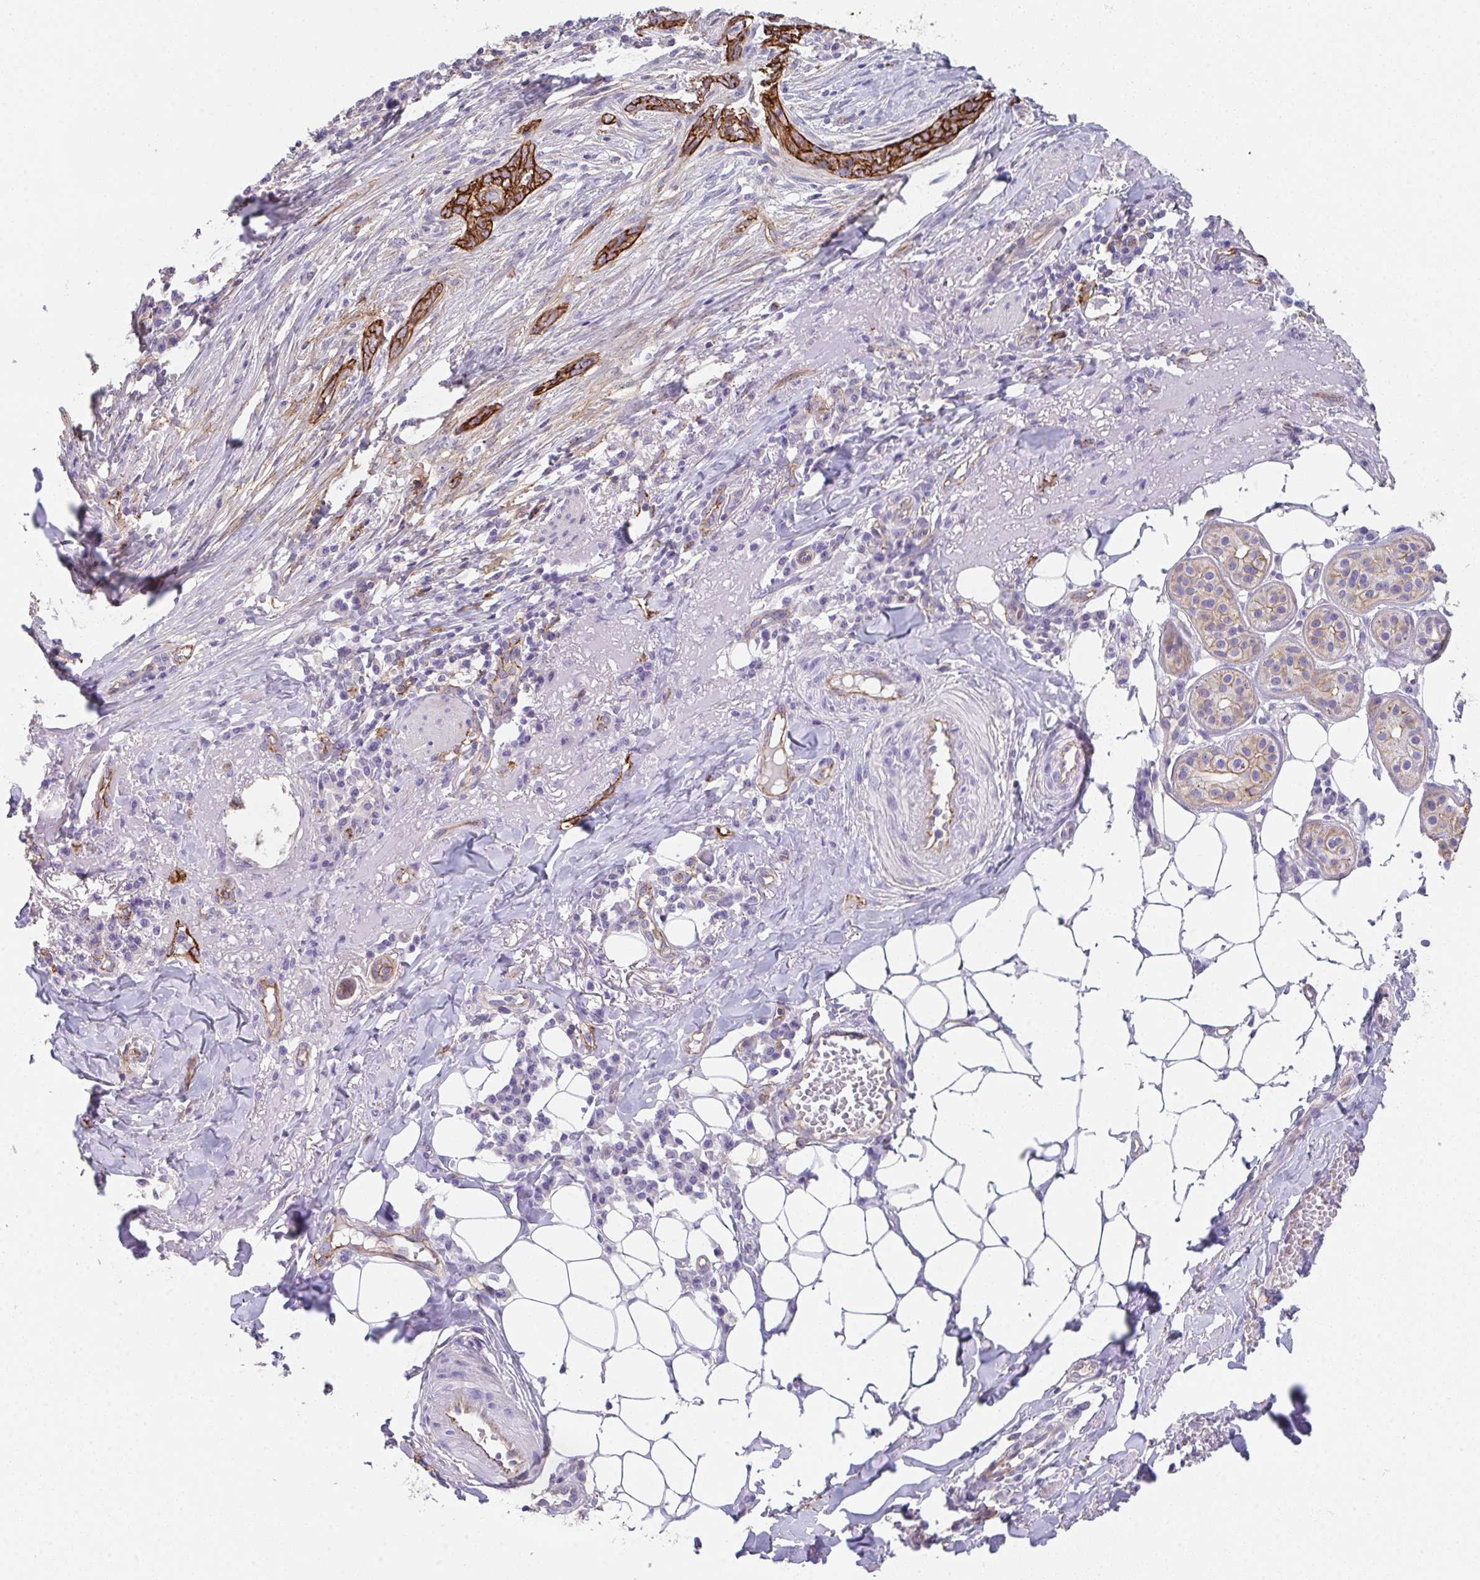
{"staining": {"intensity": "strong", "quantity": ">75%", "location": "cytoplasmic/membranous"}, "tissue": "skin cancer", "cell_type": "Tumor cells", "image_type": "cancer", "snomed": [{"axis": "morphology", "description": "Basal cell carcinoma"}, {"axis": "topography", "description": "Skin"}], "caption": "A high amount of strong cytoplasmic/membranous expression is appreciated in approximately >75% of tumor cells in skin cancer tissue.", "gene": "DBN1", "patient": {"sex": "female", "age": 93}}